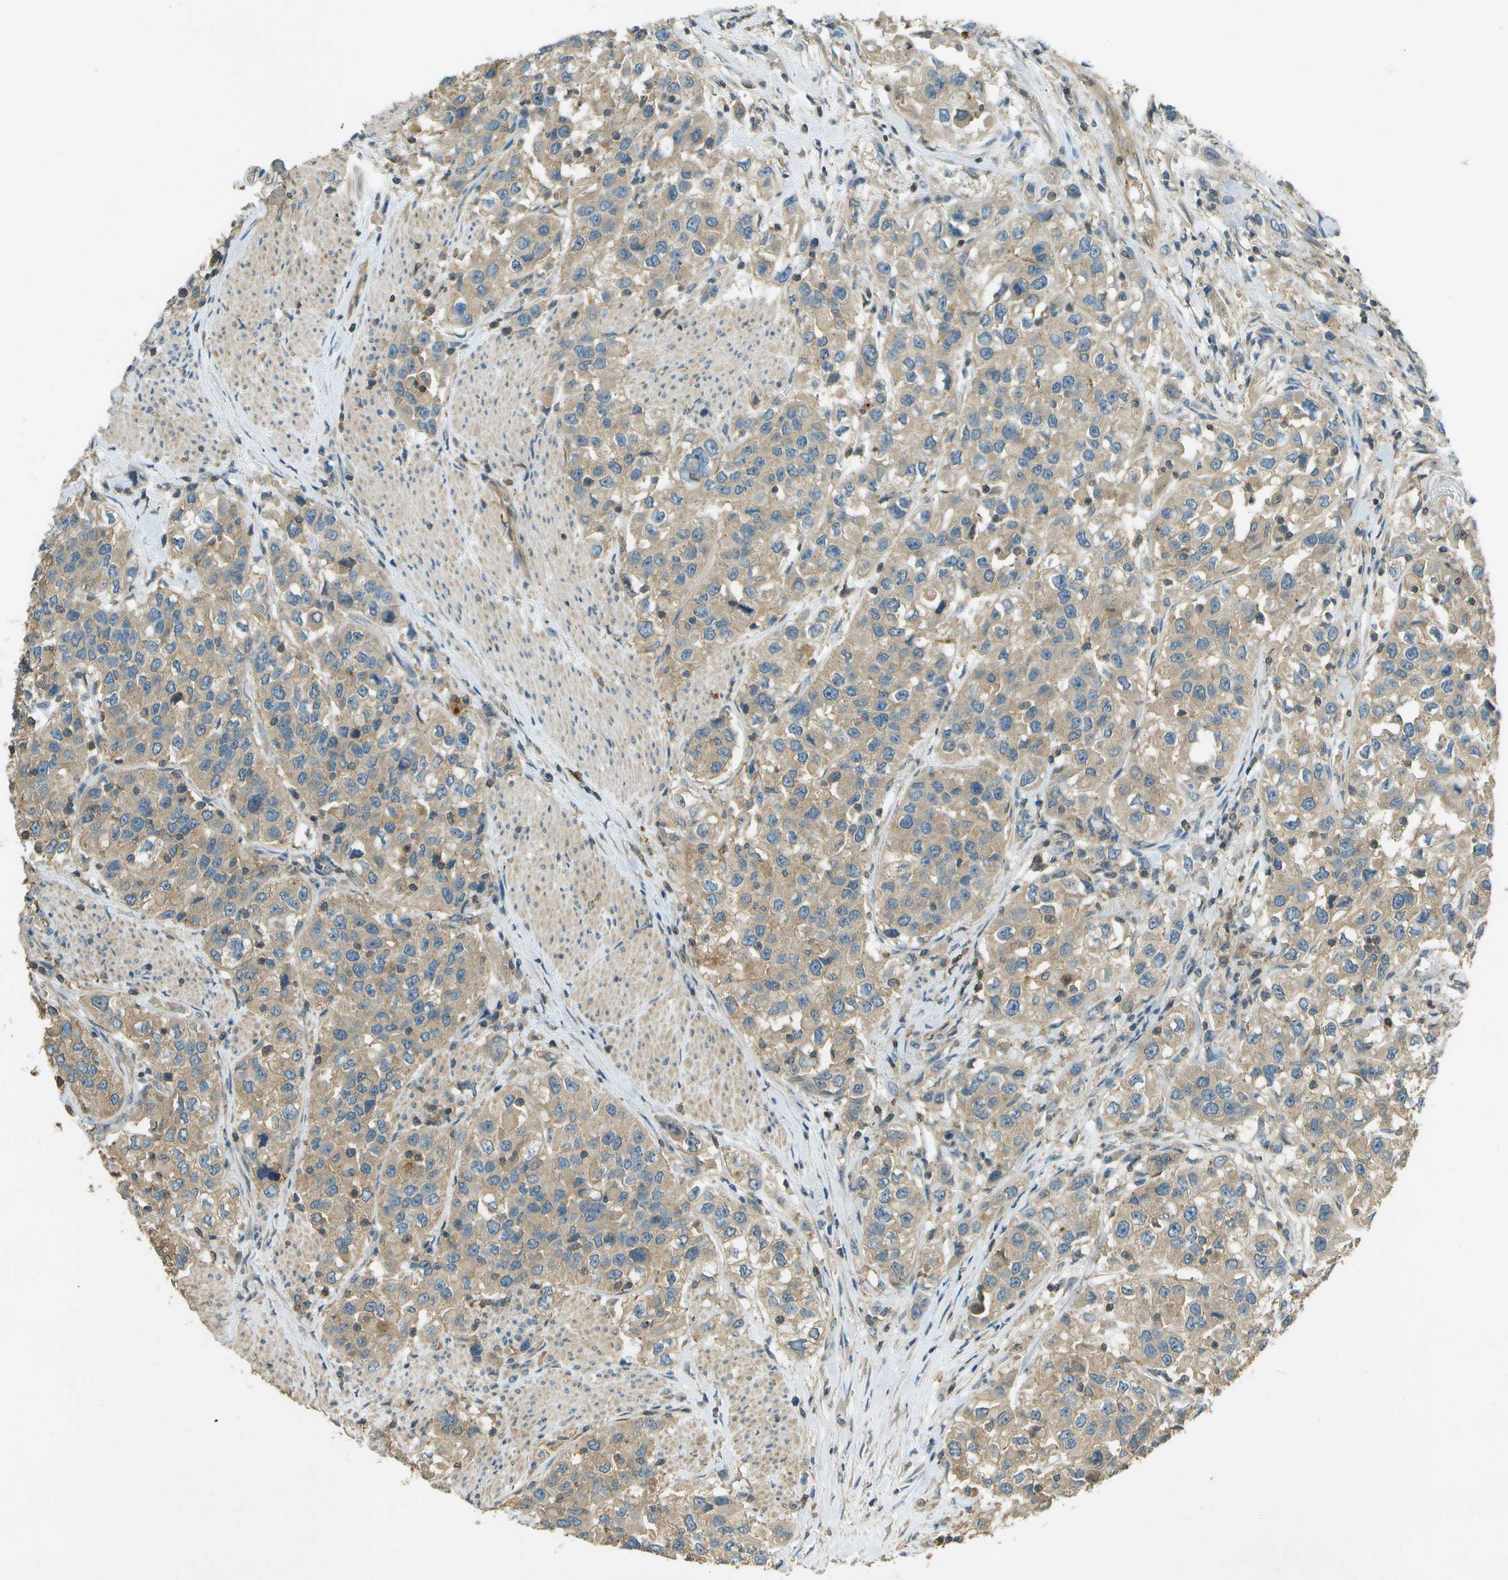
{"staining": {"intensity": "weak", "quantity": ">75%", "location": "cytoplasmic/membranous"}, "tissue": "urothelial cancer", "cell_type": "Tumor cells", "image_type": "cancer", "snomed": [{"axis": "morphology", "description": "Urothelial carcinoma, High grade"}, {"axis": "topography", "description": "Urinary bladder"}], "caption": "Protein staining demonstrates weak cytoplasmic/membranous staining in approximately >75% of tumor cells in urothelial cancer.", "gene": "NUDT4", "patient": {"sex": "female", "age": 80}}